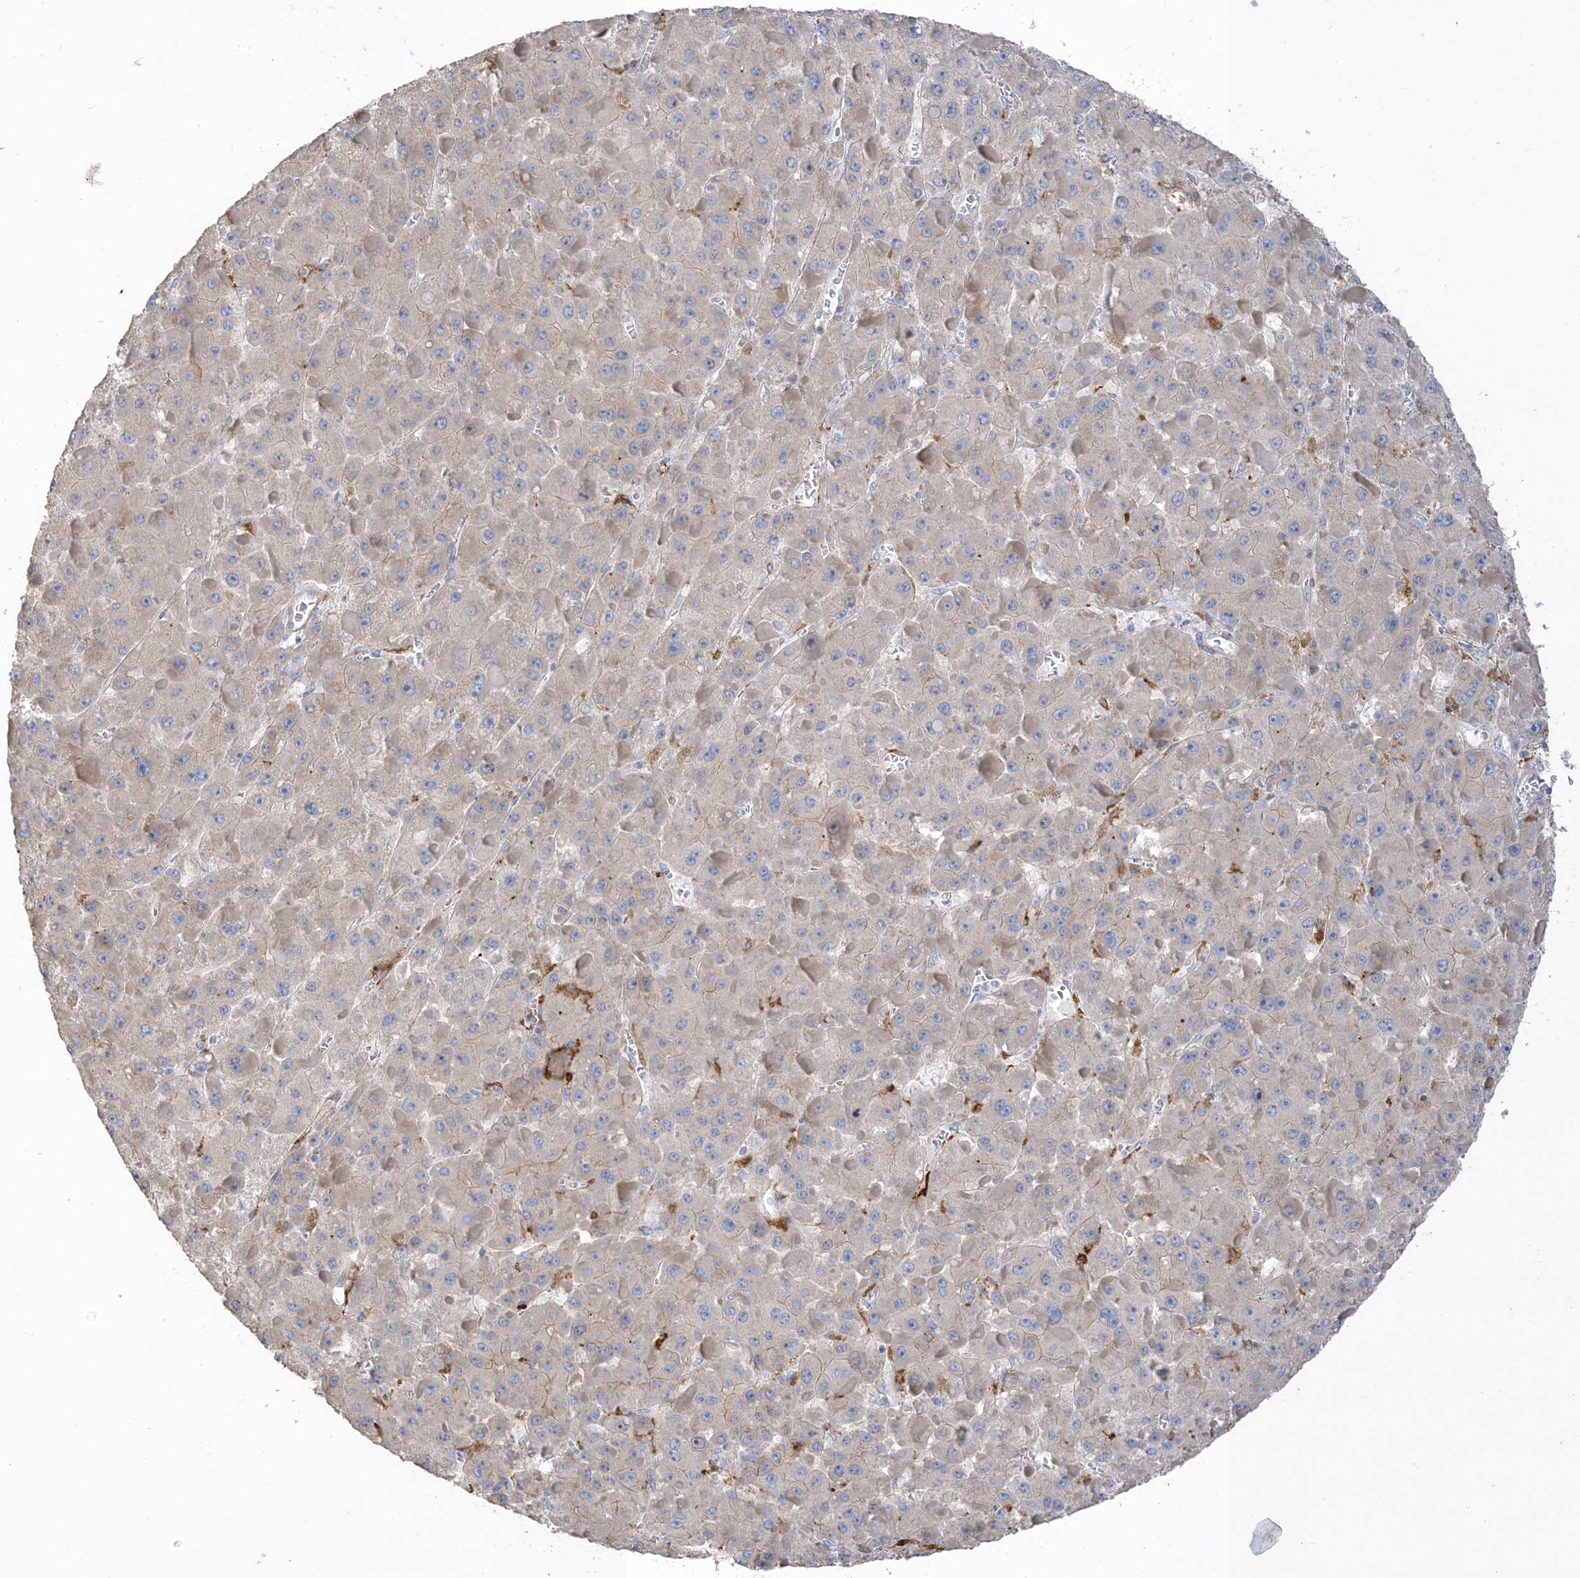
{"staining": {"intensity": "weak", "quantity": "25%-75%", "location": "cytoplasmic/membranous"}, "tissue": "liver cancer", "cell_type": "Tumor cells", "image_type": "cancer", "snomed": [{"axis": "morphology", "description": "Carcinoma, Hepatocellular, NOS"}, {"axis": "topography", "description": "Liver"}], "caption": "A micrograph of human liver cancer (hepatocellular carcinoma) stained for a protein demonstrates weak cytoplasmic/membranous brown staining in tumor cells.", "gene": "PEAR1", "patient": {"sex": "female", "age": 73}}